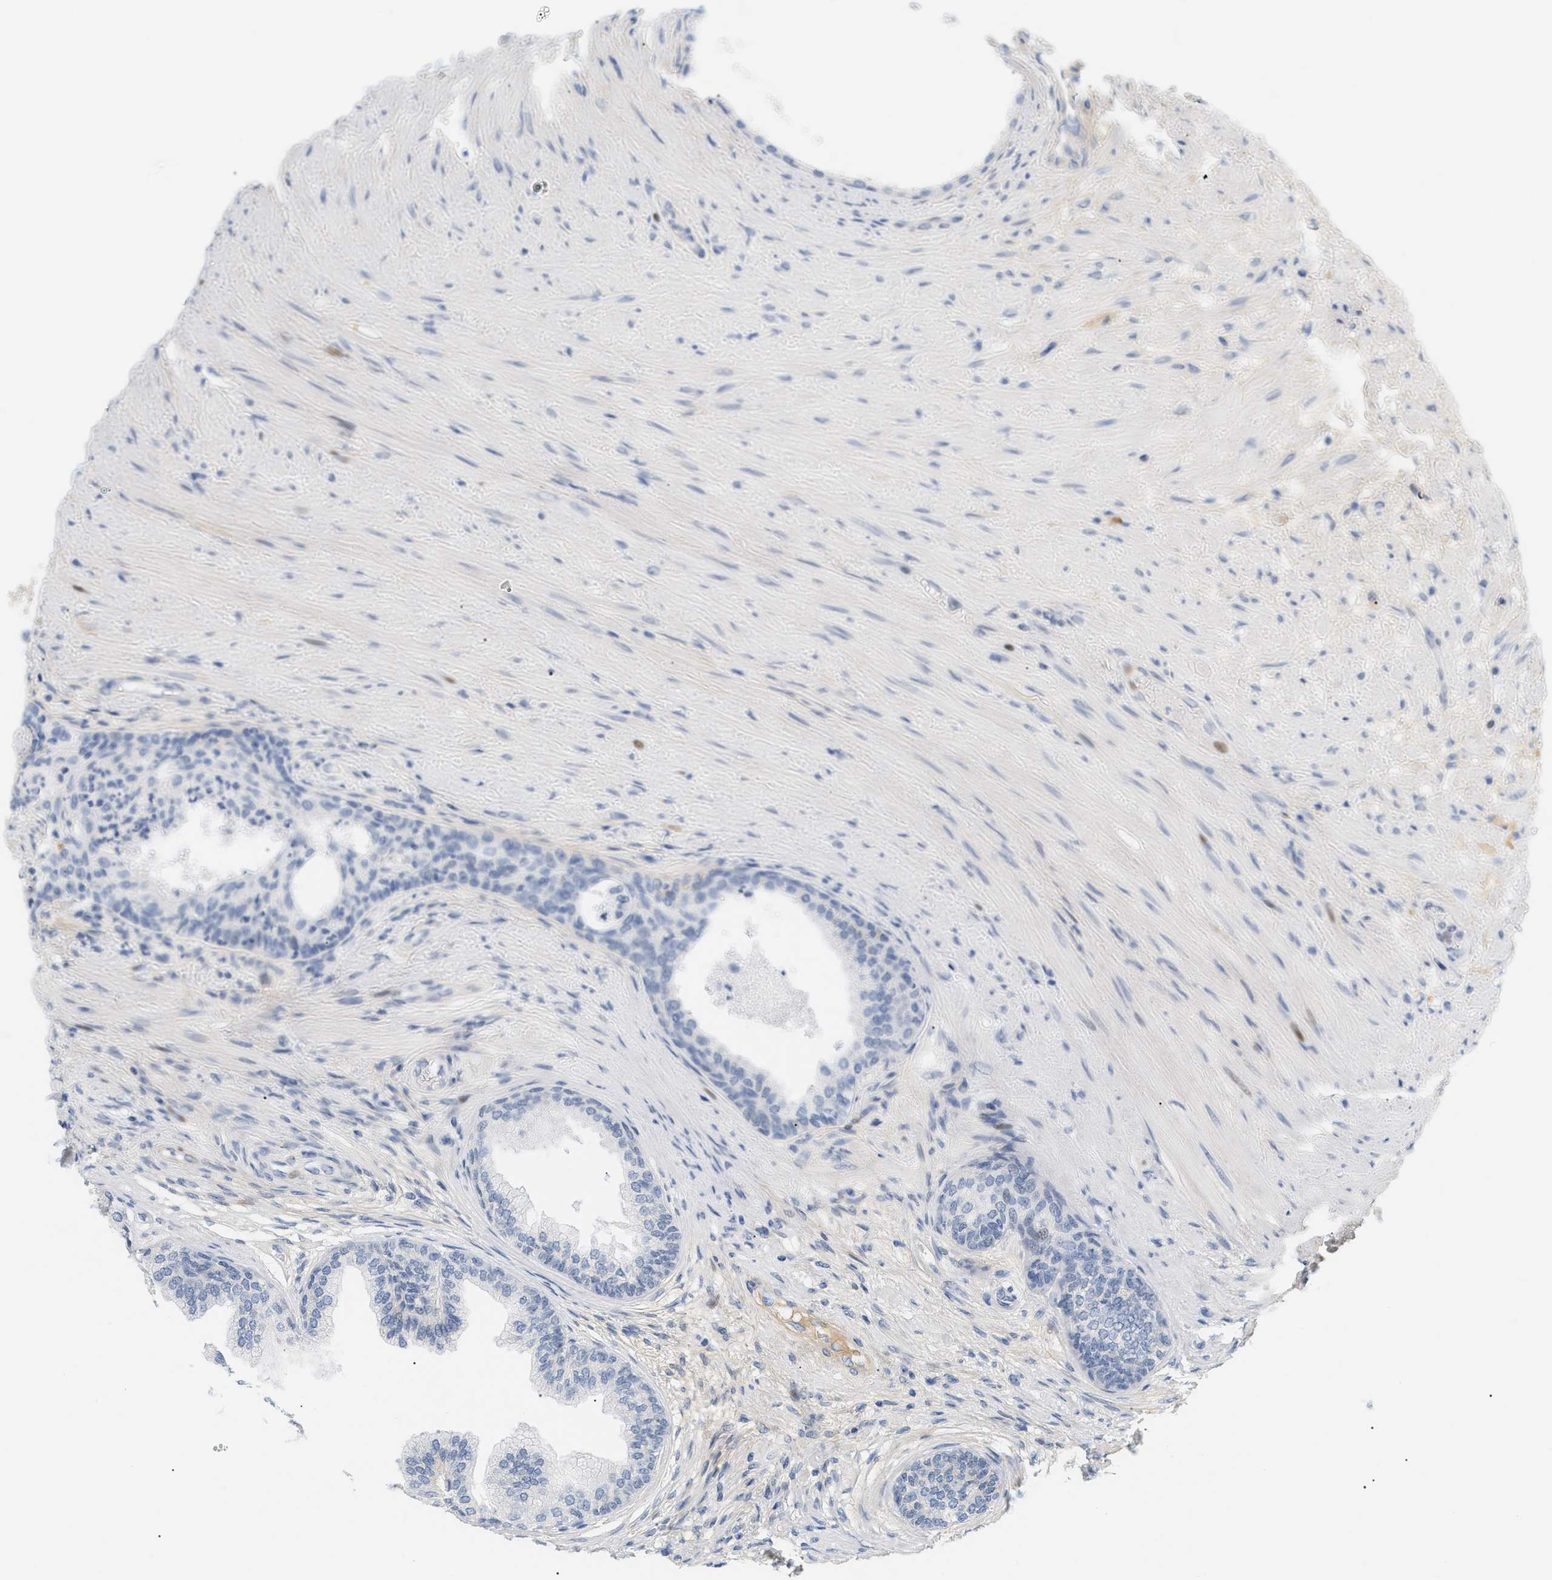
{"staining": {"intensity": "negative", "quantity": "none", "location": "none"}, "tissue": "prostate", "cell_type": "Glandular cells", "image_type": "normal", "snomed": [{"axis": "morphology", "description": "Normal tissue, NOS"}, {"axis": "topography", "description": "Prostate"}], "caption": "IHC image of unremarkable prostate: human prostate stained with DAB exhibits no significant protein expression in glandular cells. The staining was performed using DAB to visualize the protein expression in brown, while the nuclei were stained in blue with hematoxylin (Magnification: 20x).", "gene": "CFH", "patient": {"sex": "male", "age": 76}}